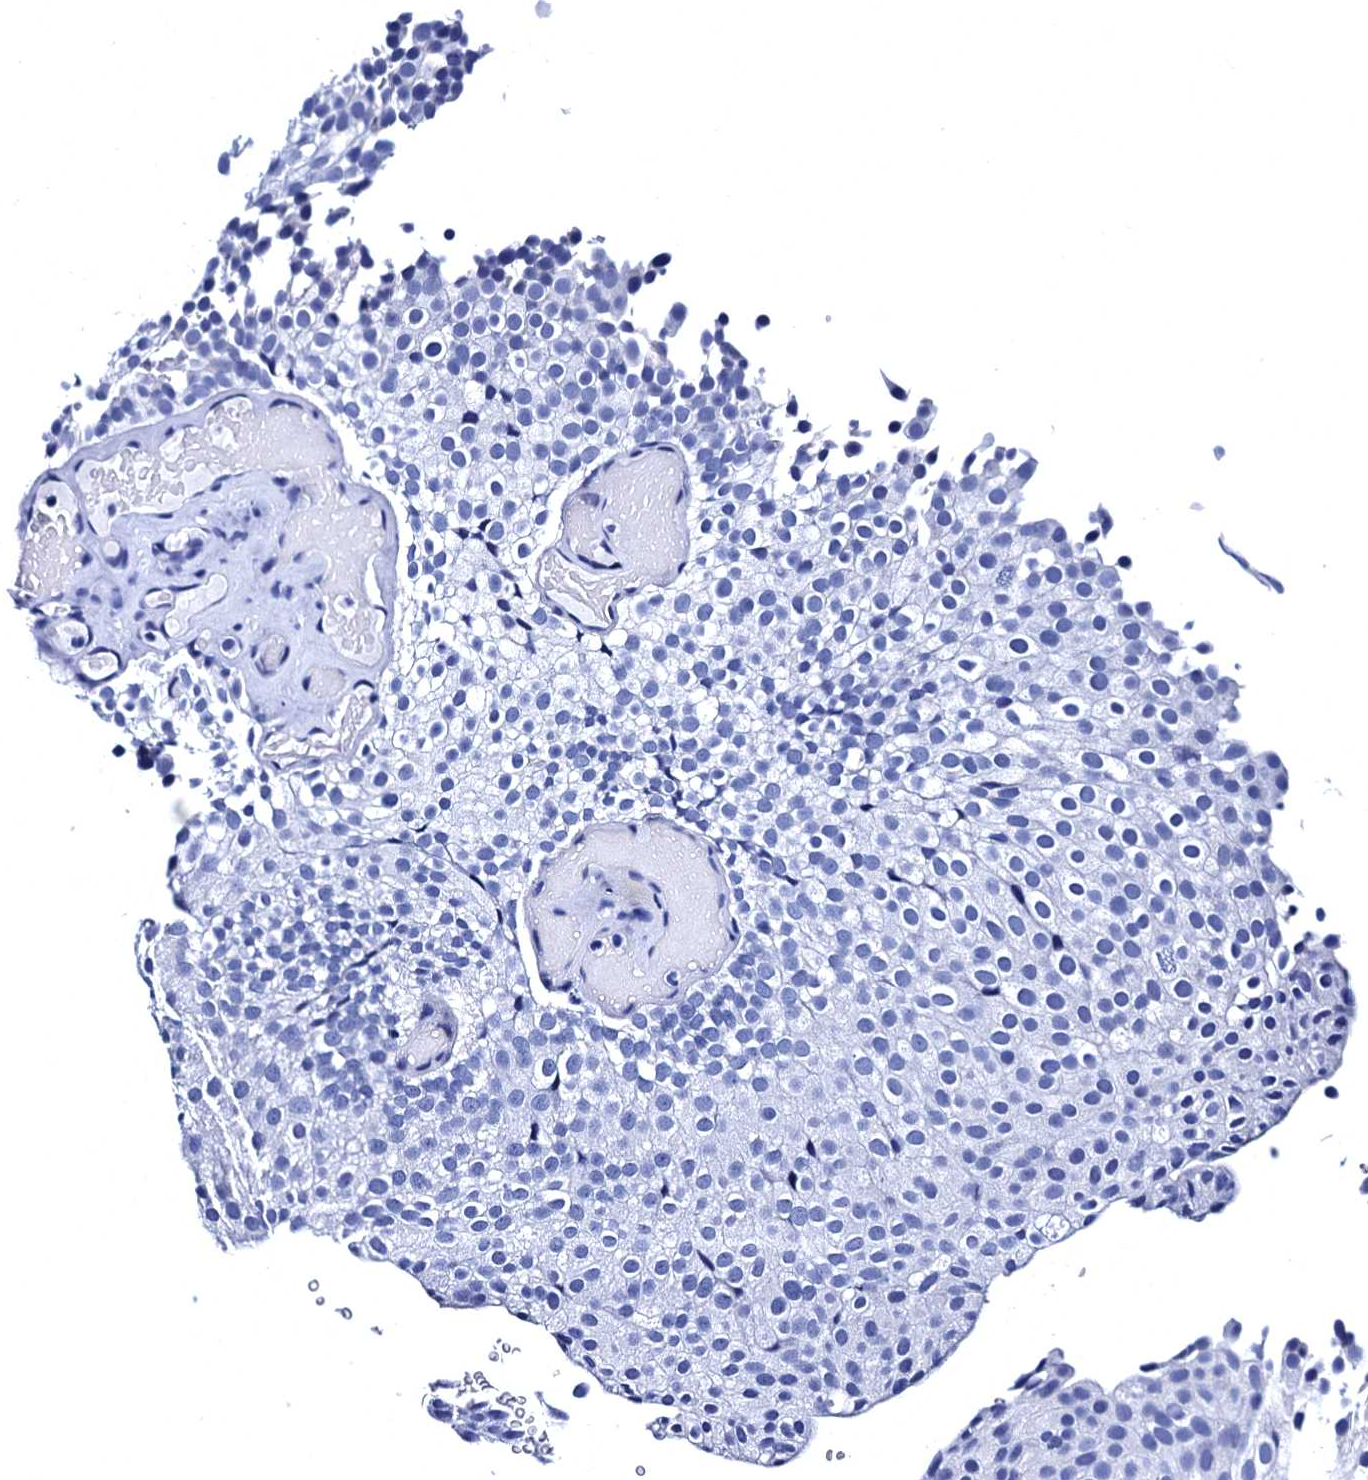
{"staining": {"intensity": "negative", "quantity": "none", "location": "none"}, "tissue": "urothelial cancer", "cell_type": "Tumor cells", "image_type": "cancer", "snomed": [{"axis": "morphology", "description": "Urothelial carcinoma, Low grade"}, {"axis": "topography", "description": "Urinary bladder"}], "caption": "A histopathology image of urothelial cancer stained for a protein exhibits no brown staining in tumor cells. (DAB (3,3'-diaminobenzidine) IHC, high magnification).", "gene": "MYBPC3", "patient": {"sex": "male", "age": 78}}